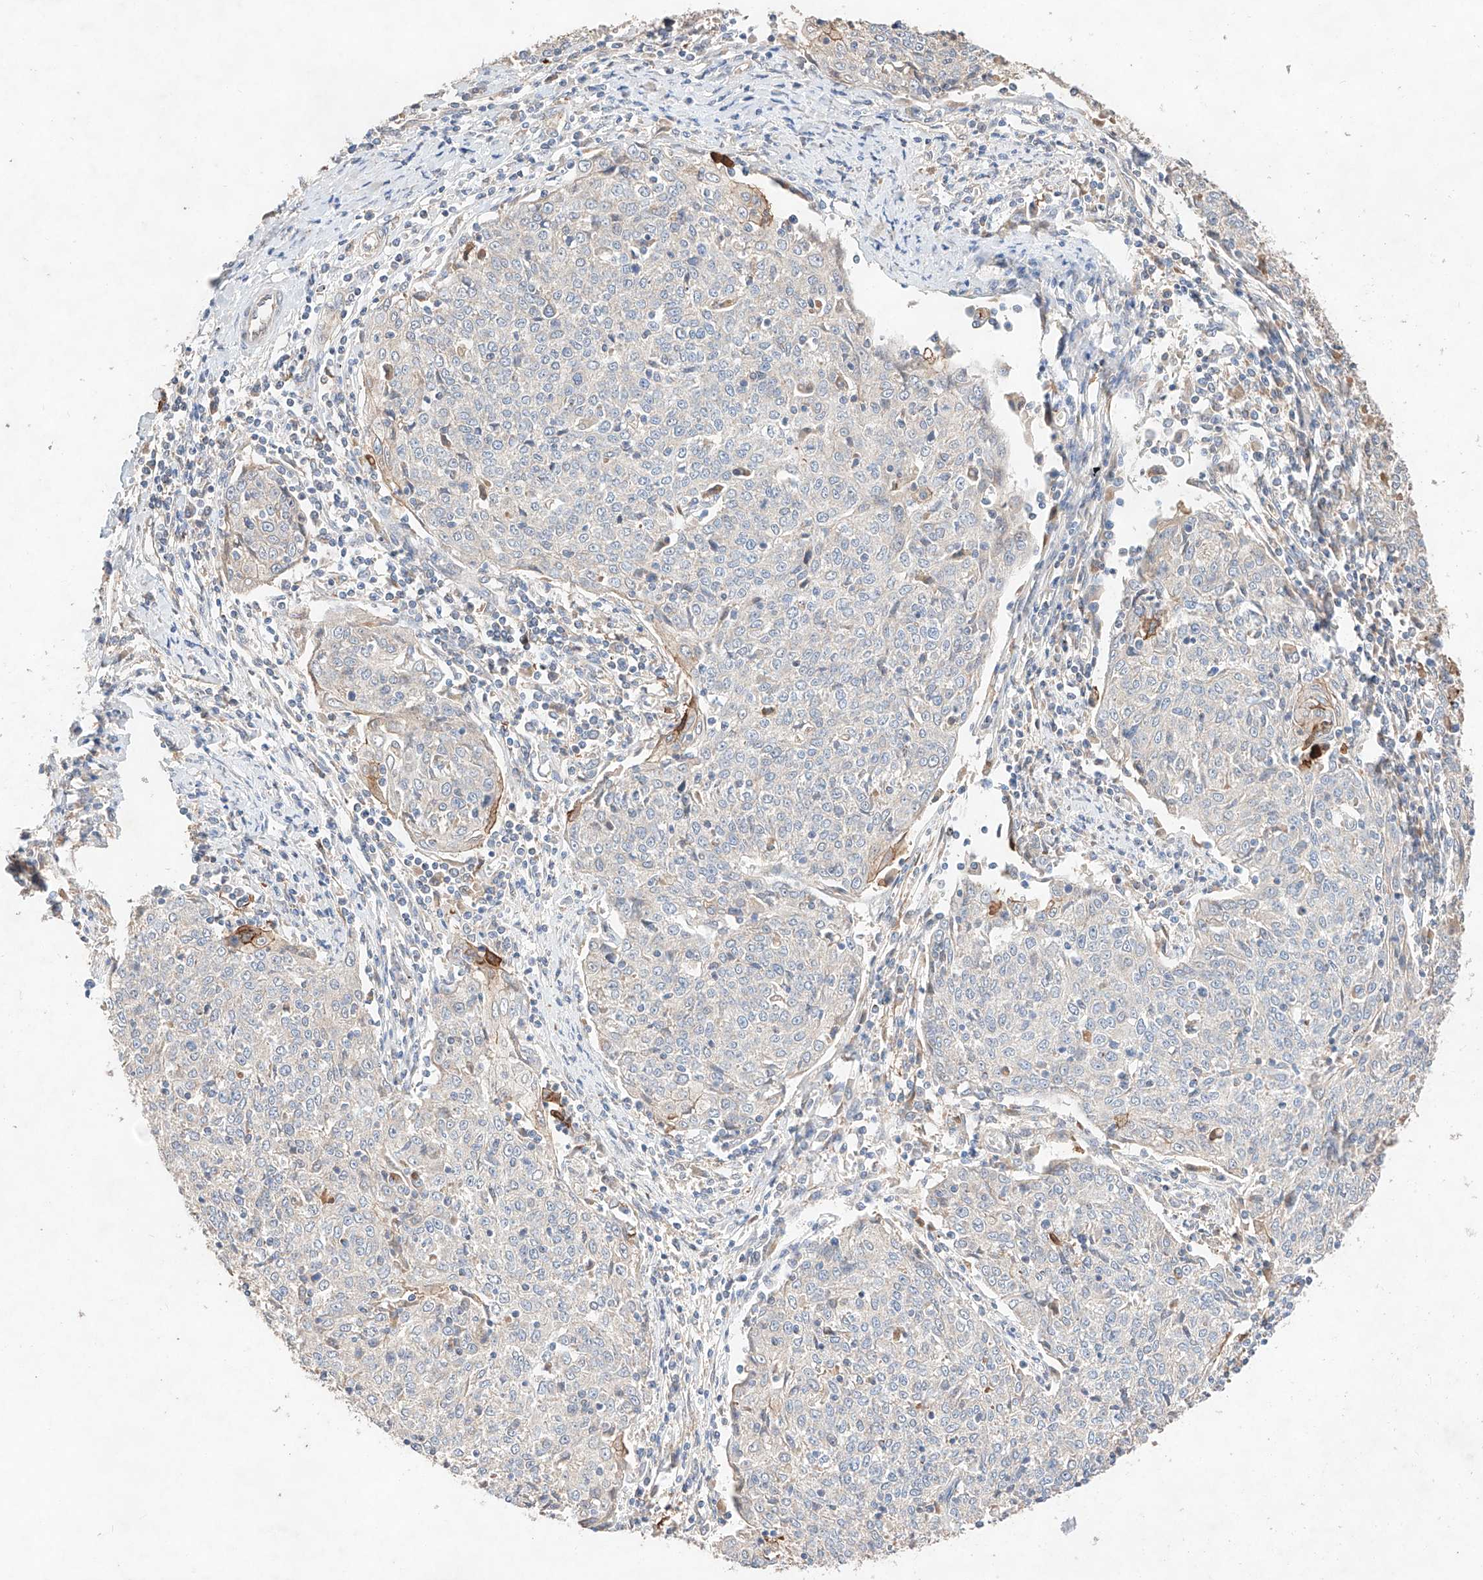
{"staining": {"intensity": "negative", "quantity": "none", "location": "none"}, "tissue": "cervical cancer", "cell_type": "Tumor cells", "image_type": "cancer", "snomed": [{"axis": "morphology", "description": "Squamous cell carcinoma, NOS"}, {"axis": "topography", "description": "Cervix"}], "caption": "This is an immunohistochemistry image of cervical squamous cell carcinoma. There is no expression in tumor cells.", "gene": "C6orf62", "patient": {"sex": "female", "age": 48}}